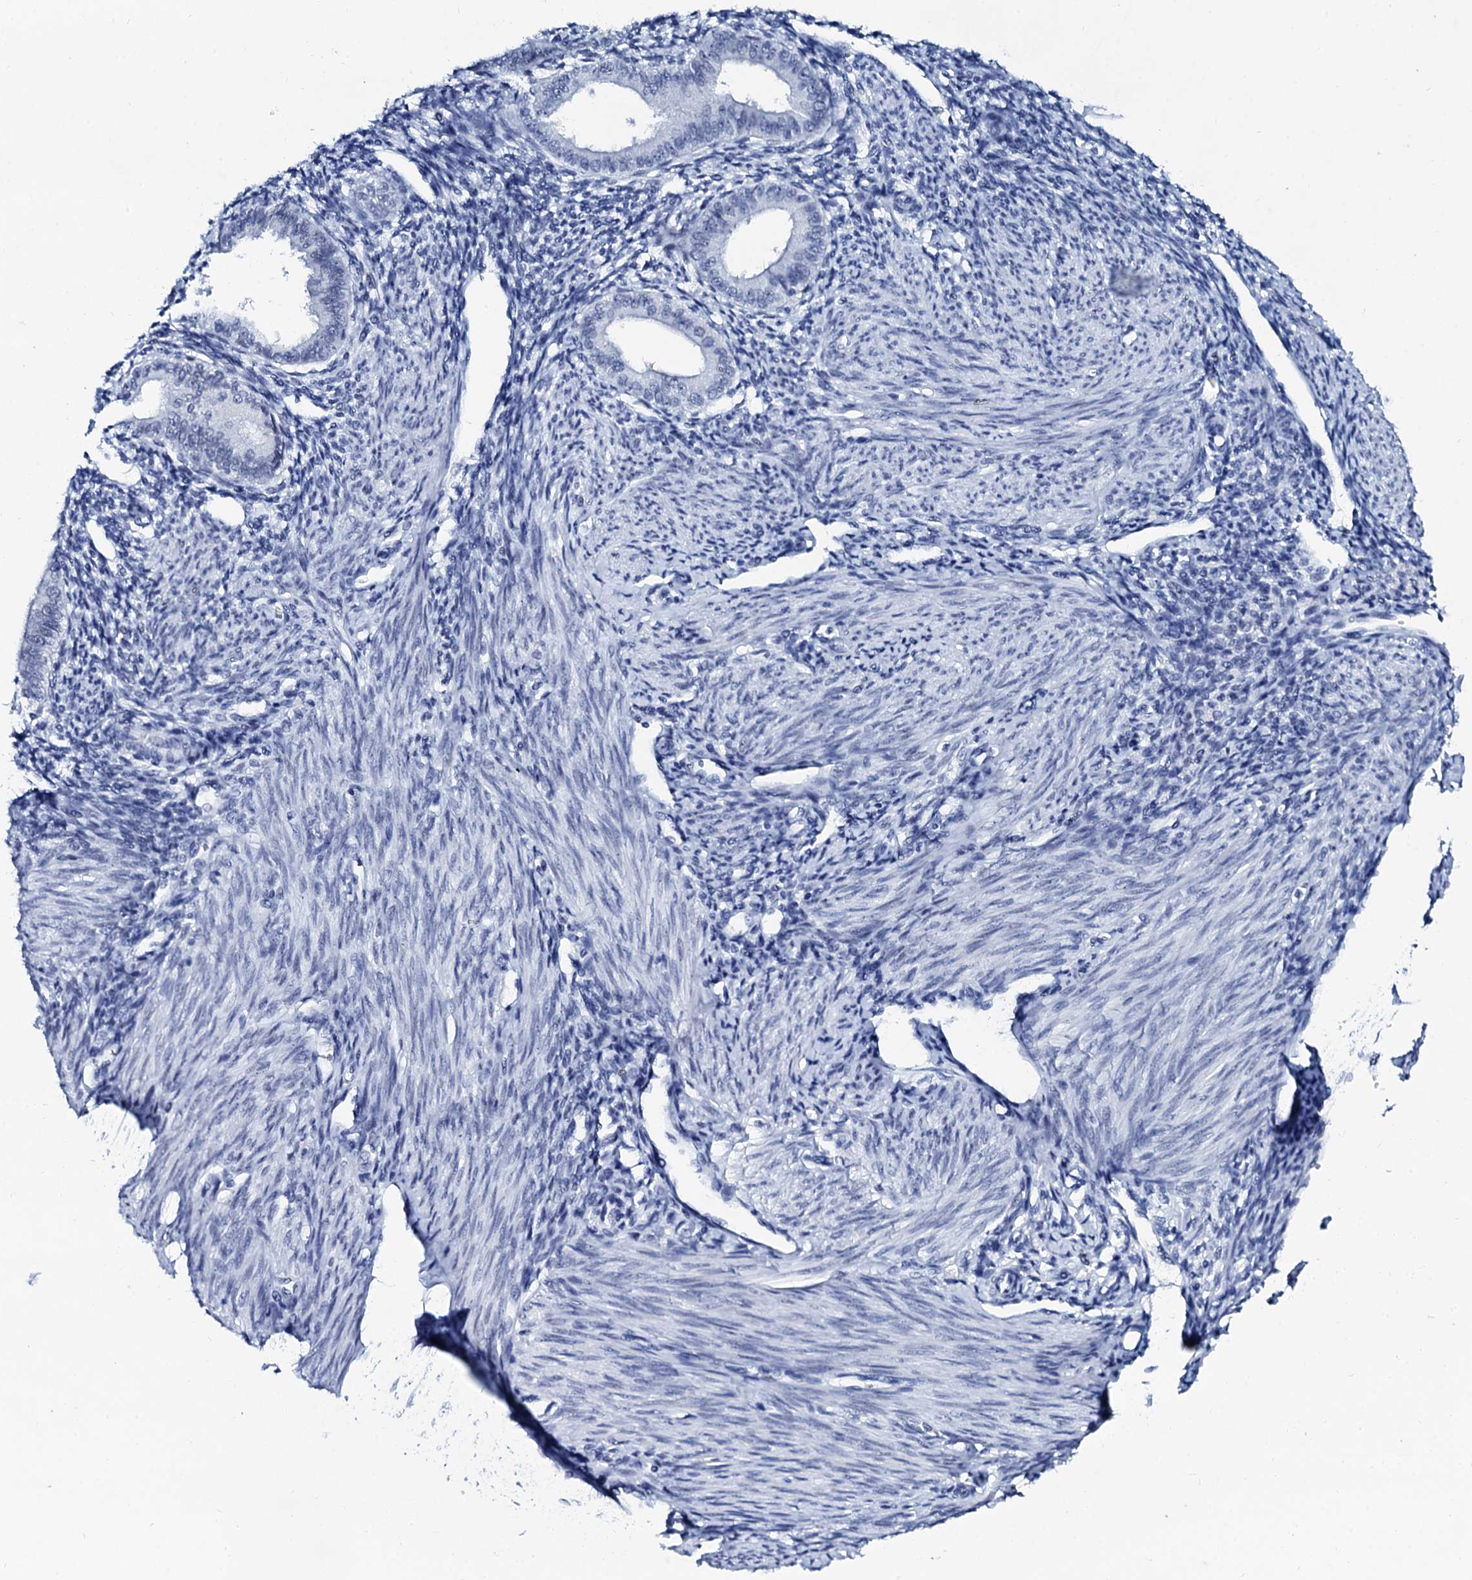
{"staining": {"intensity": "negative", "quantity": "none", "location": "none"}, "tissue": "endometrium", "cell_type": "Cells in endometrial stroma", "image_type": "normal", "snomed": [{"axis": "morphology", "description": "Normal tissue, NOS"}, {"axis": "topography", "description": "Uterus"}, {"axis": "topography", "description": "Endometrium"}], "caption": "Protein analysis of benign endometrium demonstrates no significant staining in cells in endometrial stroma.", "gene": "SPATA19", "patient": {"sex": "female", "age": 48}}